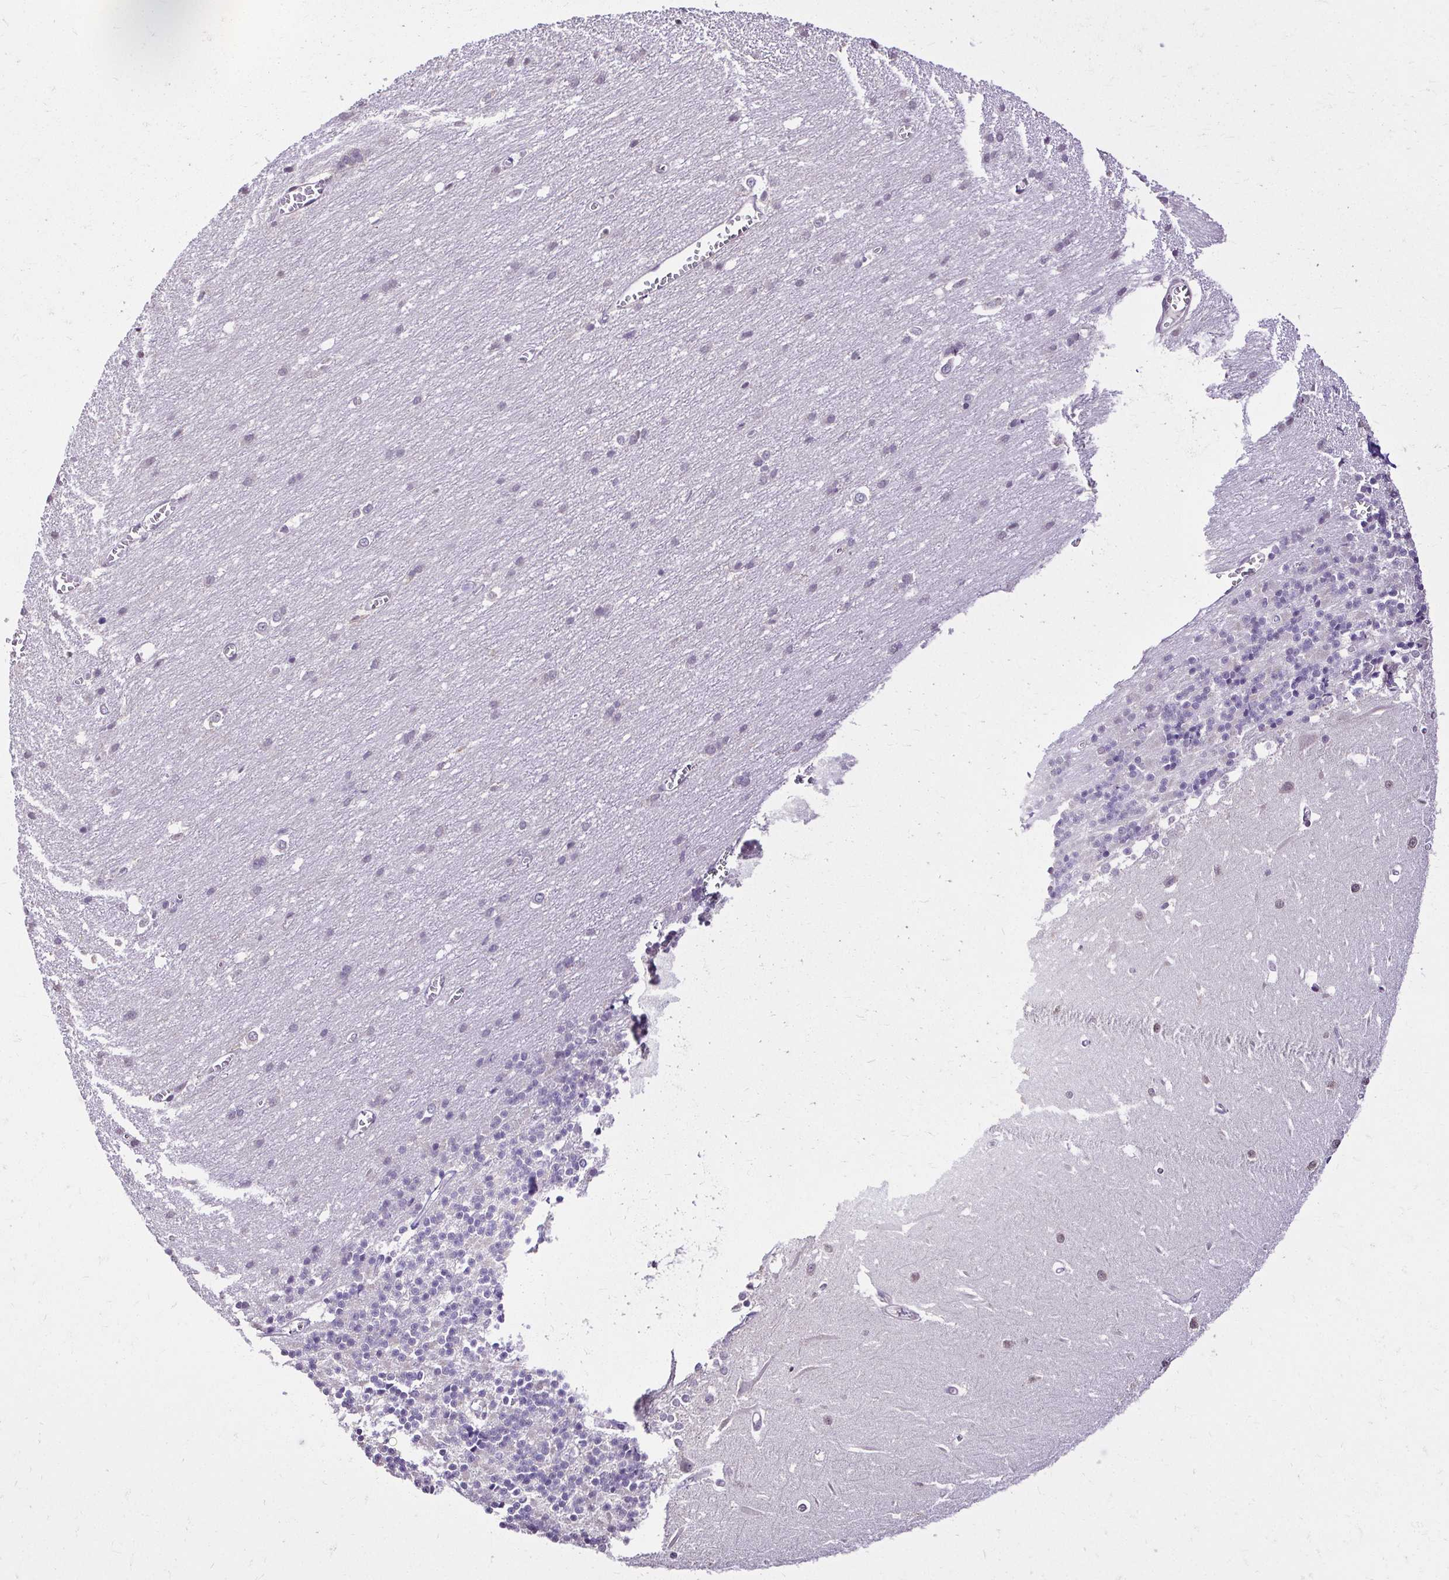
{"staining": {"intensity": "negative", "quantity": "none", "location": "none"}, "tissue": "cerebellum", "cell_type": "Cells in granular layer", "image_type": "normal", "snomed": [{"axis": "morphology", "description": "Normal tissue, NOS"}, {"axis": "topography", "description": "Cerebellum"}], "caption": "This is a histopathology image of IHC staining of benign cerebellum, which shows no positivity in cells in granular layer.", "gene": "KIAA1210", "patient": {"sex": "male", "age": 37}}